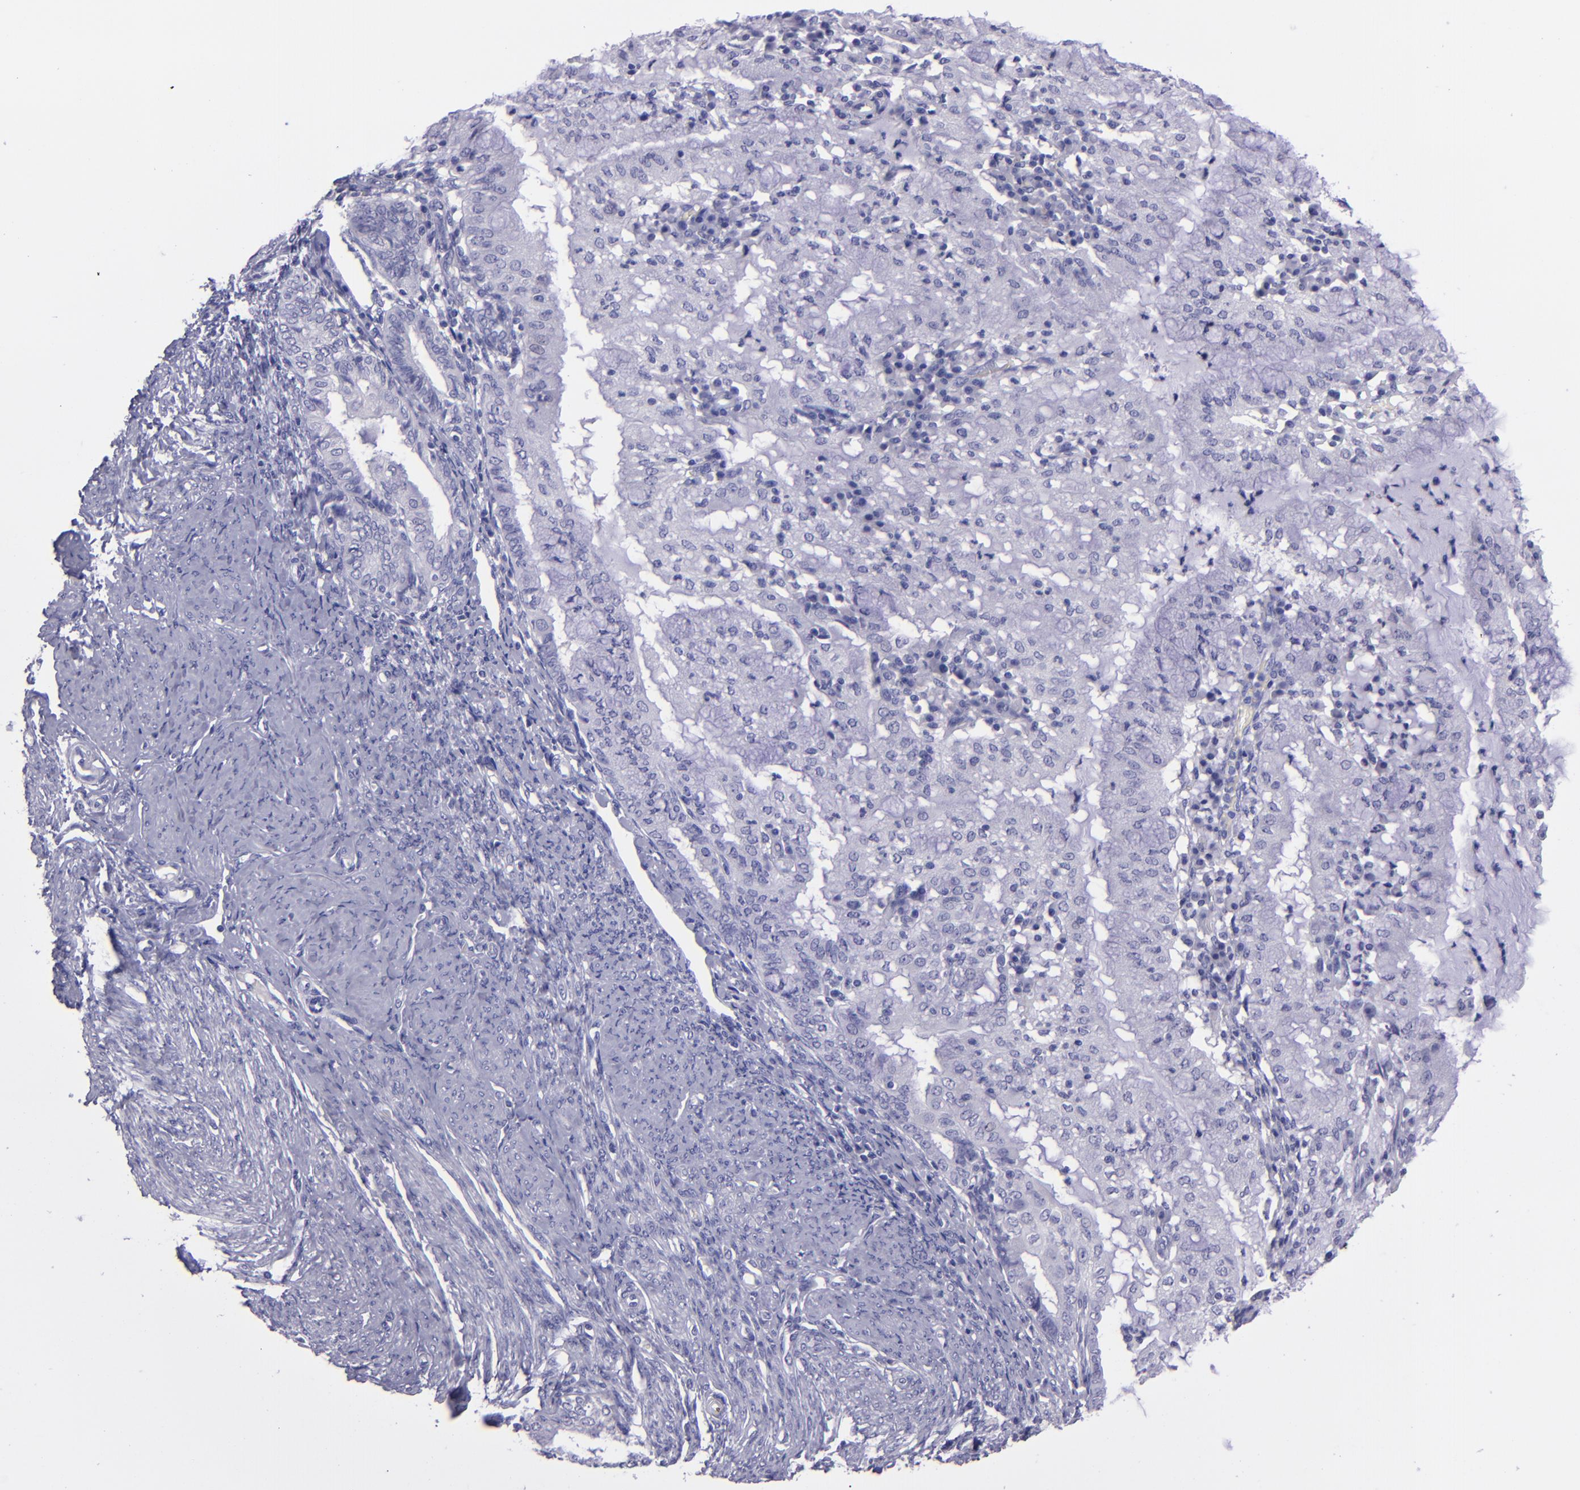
{"staining": {"intensity": "negative", "quantity": "none", "location": "none"}, "tissue": "endometrial cancer", "cell_type": "Tumor cells", "image_type": "cancer", "snomed": [{"axis": "morphology", "description": "Adenocarcinoma, NOS"}, {"axis": "topography", "description": "Endometrium"}], "caption": "Tumor cells show no significant positivity in endometrial adenocarcinoma.", "gene": "TNNT3", "patient": {"sex": "female", "age": 63}}